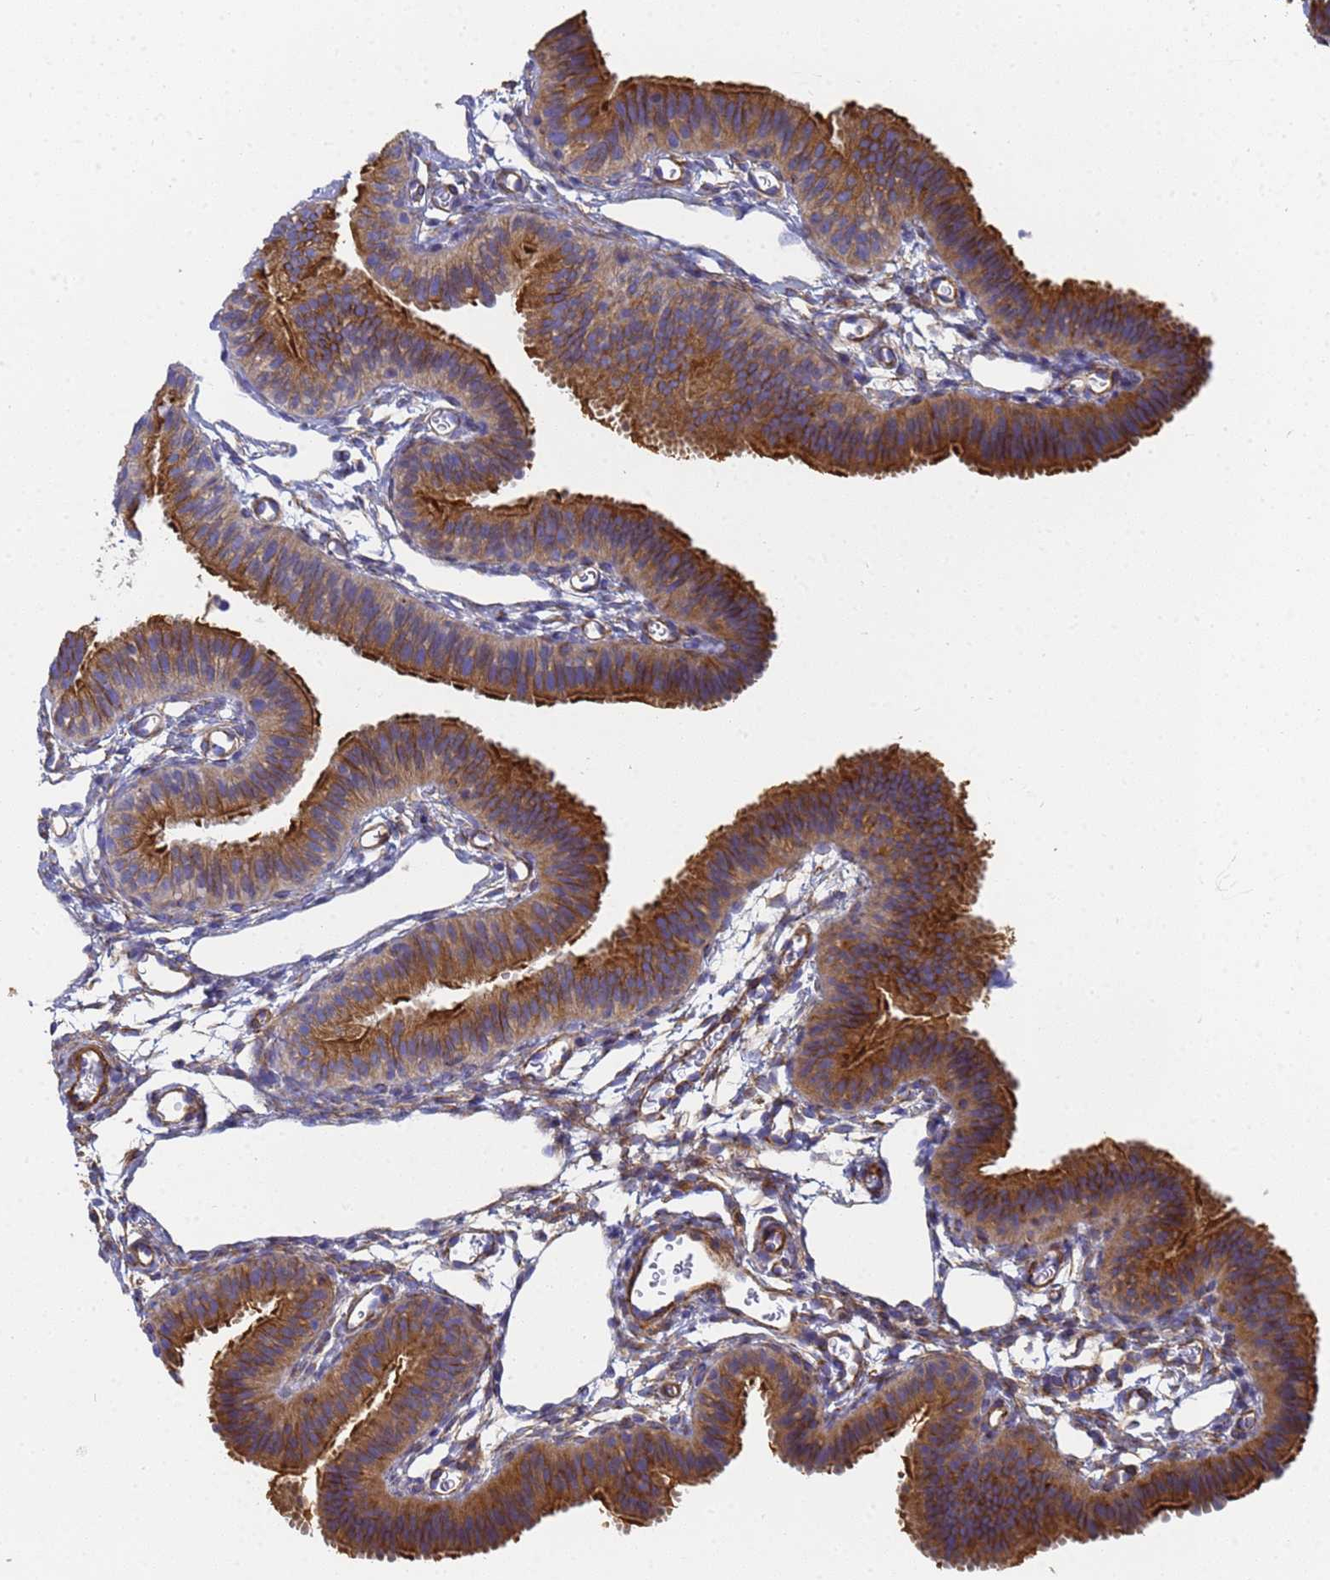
{"staining": {"intensity": "moderate", "quantity": "25%-75%", "location": "cytoplasmic/membranous"}, "tissue": "fallopian tube", "cell_type": "Glandular cells", "image_type": "normal", "snomed": [{"axis": "morphology", "description": "Normal tissue, NOS"}, {"axis": "topography", "description": "Fallopian tube"}], "caption": "Immunohistochemistry (IHC) of normal fallopian tube shows medium levels of moderate cytoplasmic/membranous expression in approximately 25%-75% of glandular cells.", "gene": "ENSG00000198211", "patient": {"sex": "female", "age": 35}}